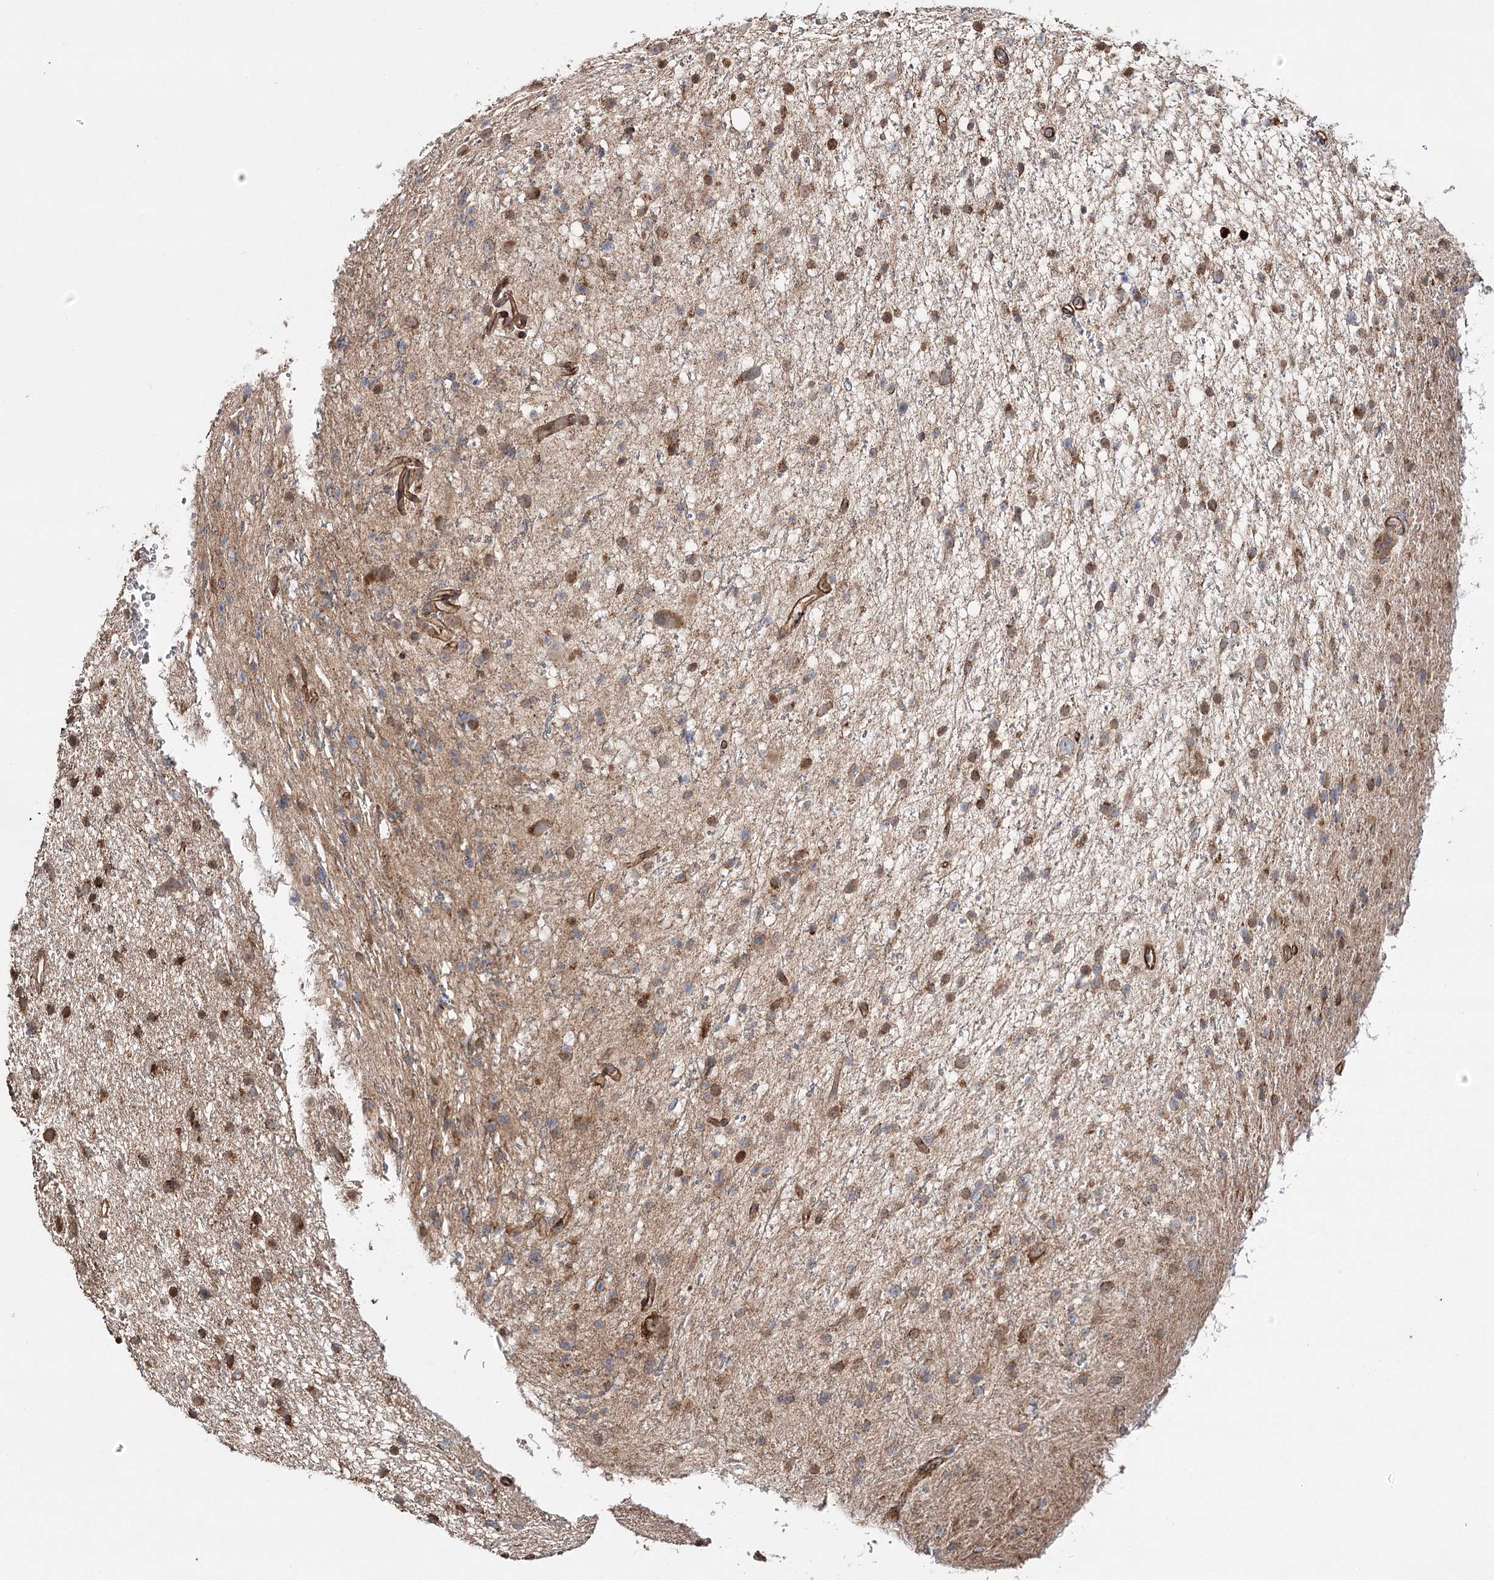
{"staining": {"intensity": "moderate", "quantity": ">75%", "location": "cytoplasmic/membranous"}, "tissue": "glioma", "cell_type": "Tumor cells", "image_type": "cancer", "snomed": [{"axis": "morphology", "description": "Glioma, malignant, Low grade"}, {"axis": "topography", "description": "Cerebral cortex"}], "caption": "A brown stain labels moderate cytoplasmic/membranous positivity of a protein in human low-grade glioma (malignant) tumor cells.", "gene": "DNAJB14", "patient": {"sex": "female", "age": 39}}